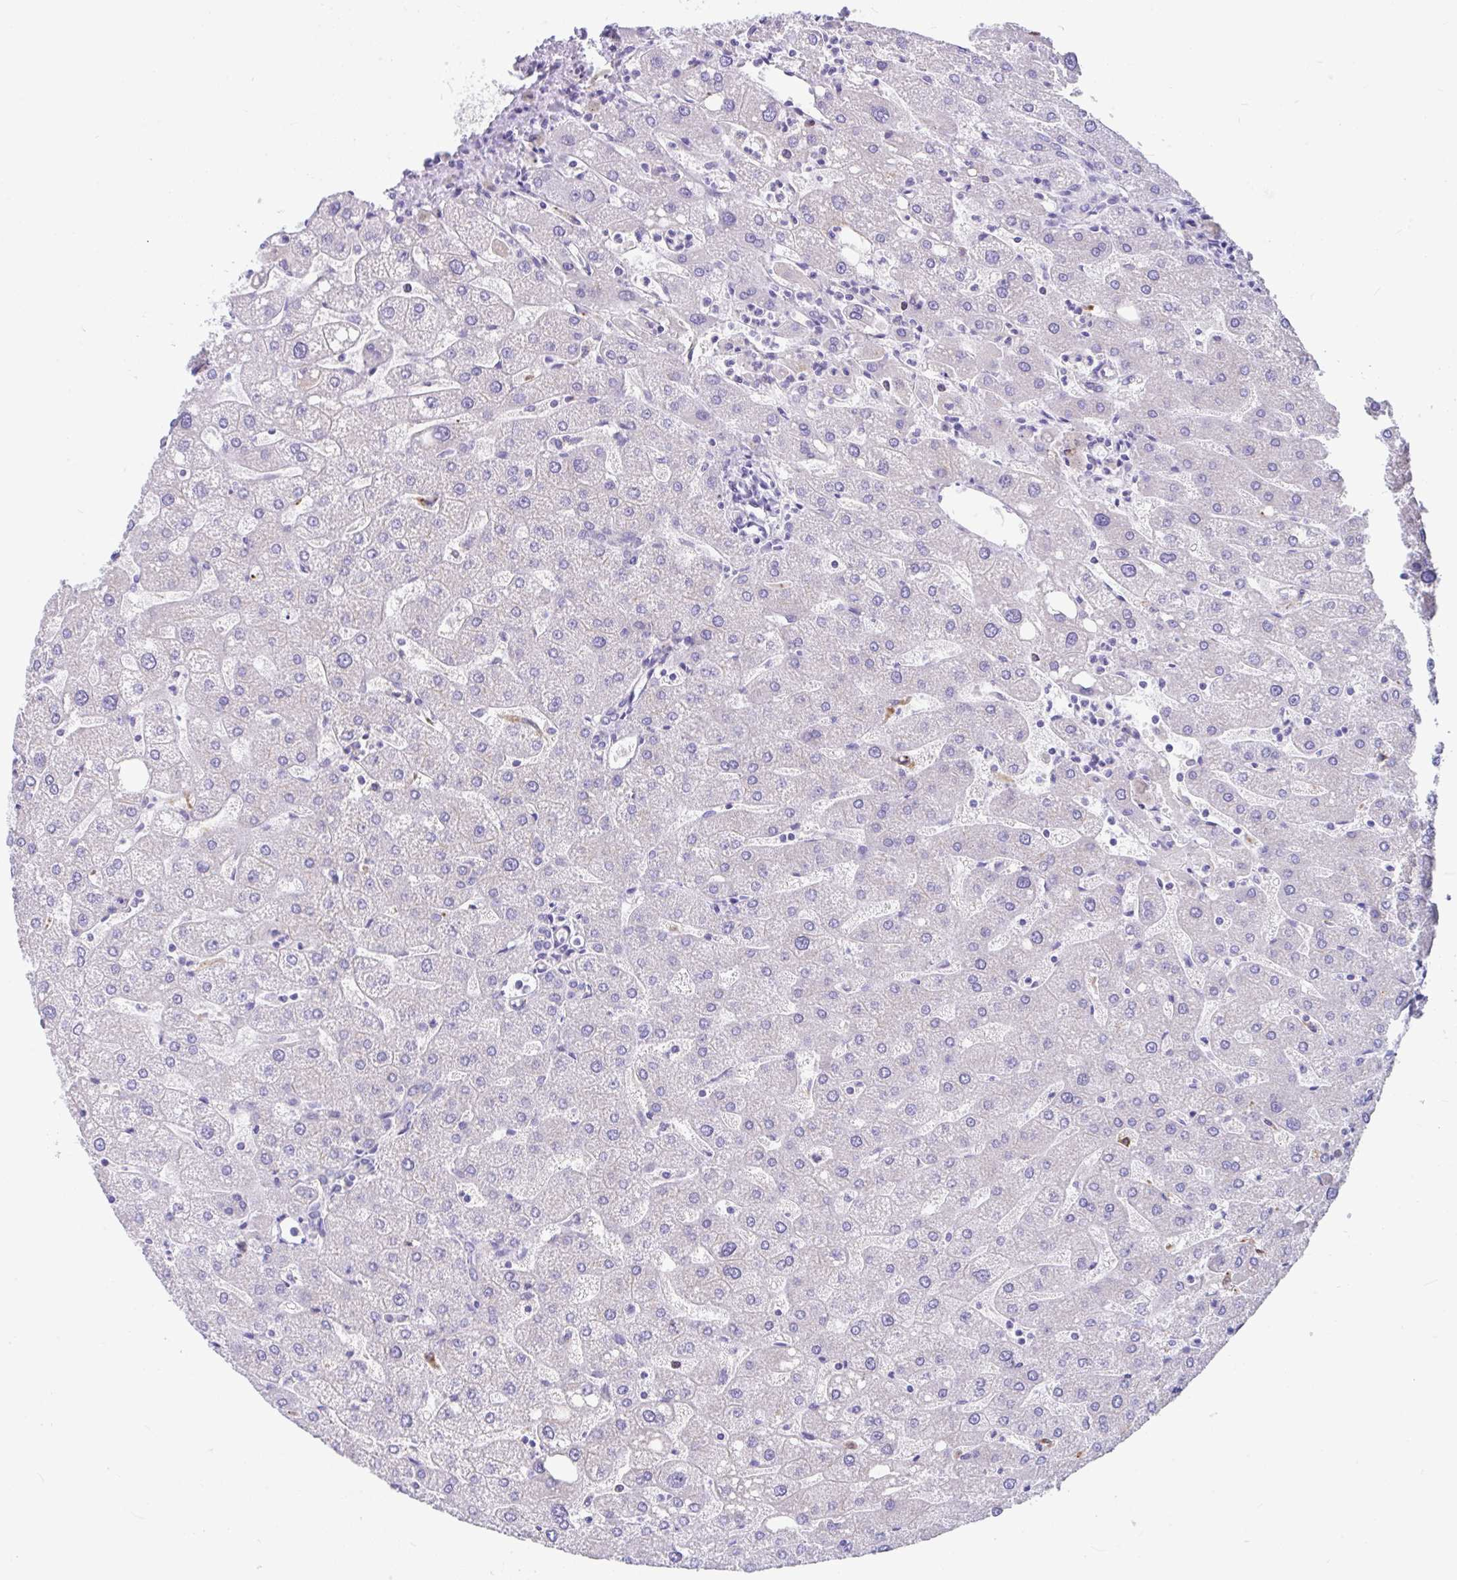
{"staining": {"intensity": "negative", "quantity": "none", "location": "none"}, "tissue": "liver", "cell_type": "Cholangiocytes", "image_type": "normal", "snomed": [{"axis": "morphology", "description": "Normal tissue, NOS"}, {"axis": "topography", "description": "Liver"}], "caption": "Immunohistochemical staining of normal liver reveals no significant staining in cholangiocytes.", "gene": "CCSAP", "patient": {"sex": "male", "age": 67}}